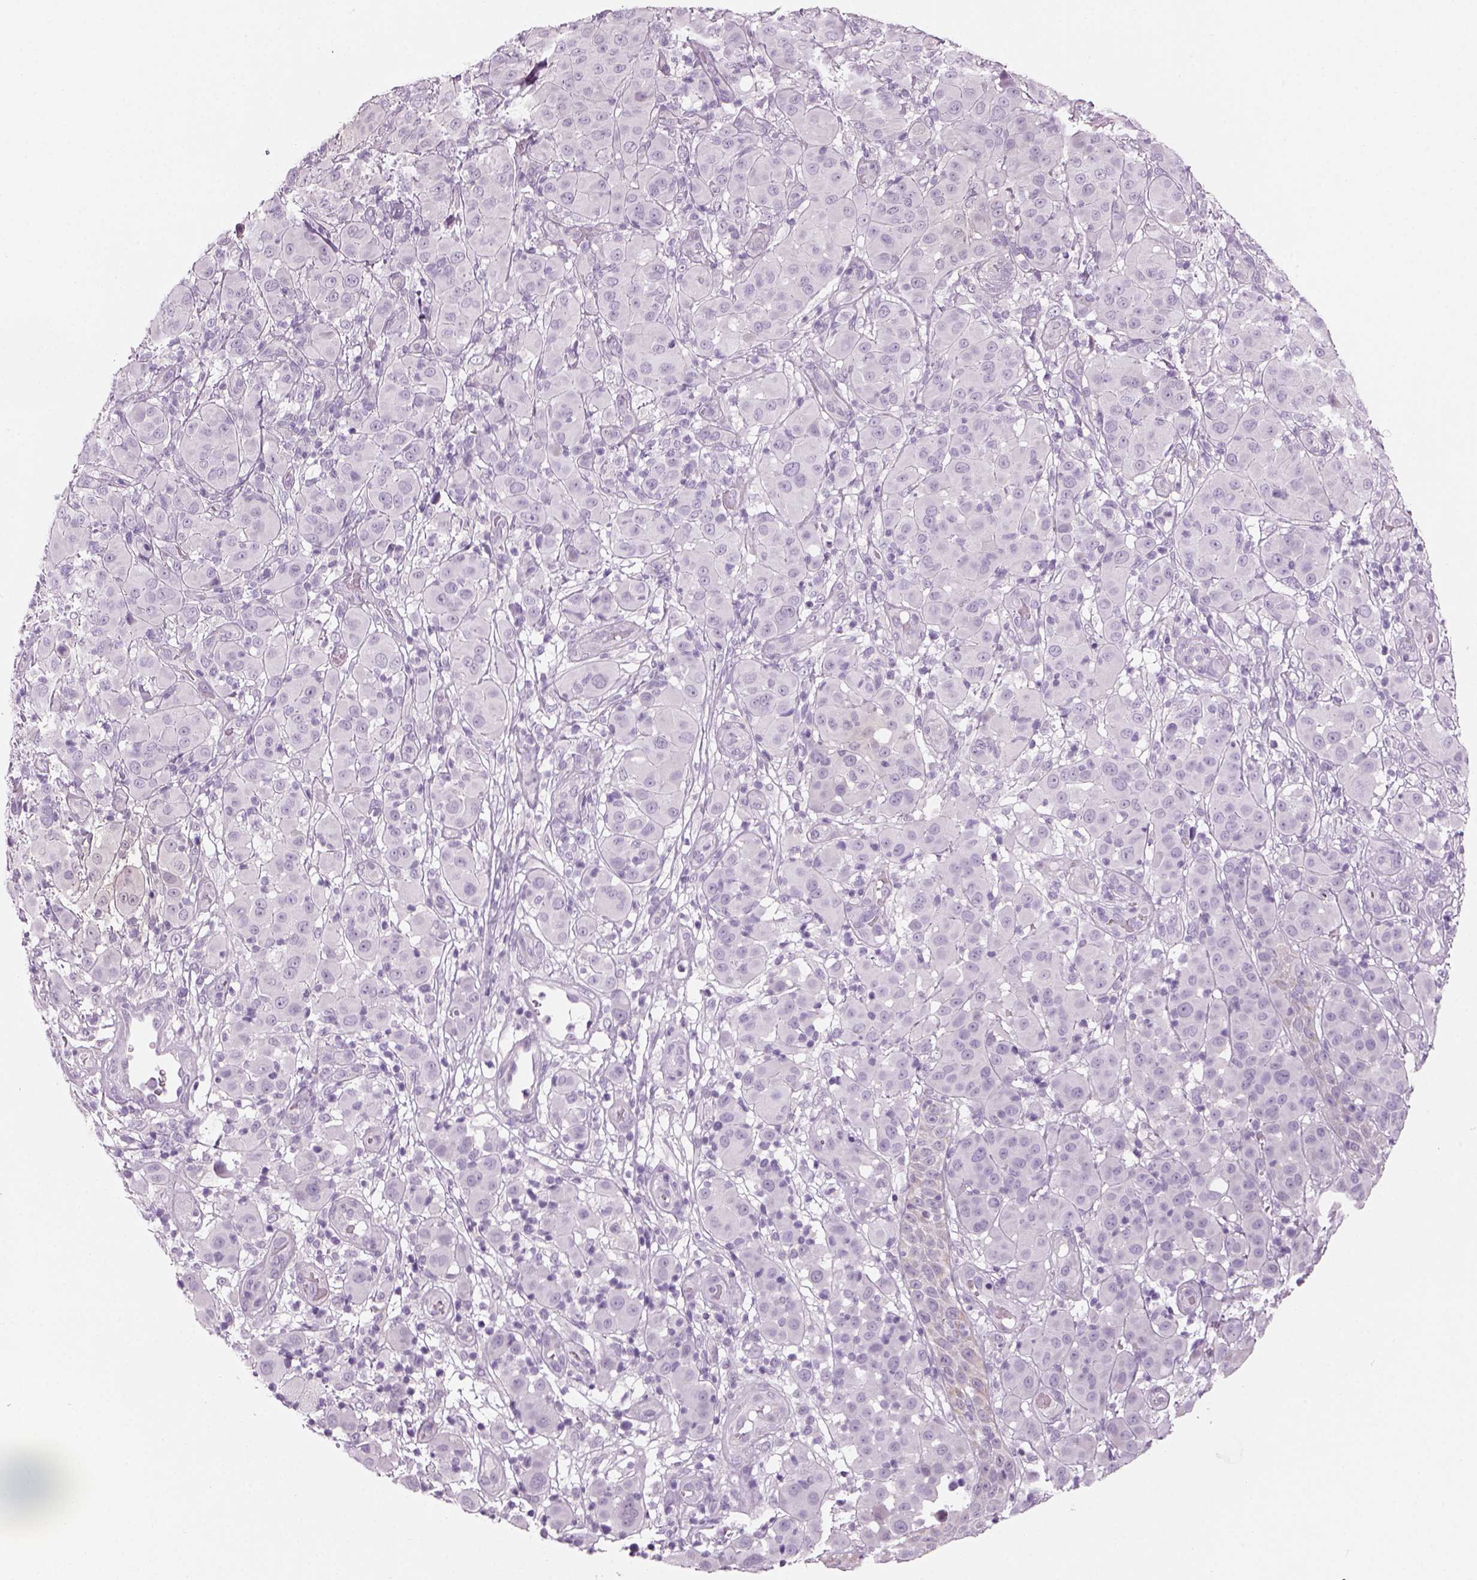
{"staining": {"intensity": "negative", "quantity": "none", "location": "none"}, "tissue": "melanoma", "cell_type": "Tumor cells", "image_type": "cancer", "snomed": [{"axis": "morphology", "description": "Malignant melanoma, NOS"}, {"axis": "topography", "description": "Skin"}], "caption": "Melanoma was stained to show a protein in brown. There is no significant positivity in tumor cells.", "gene": "KCNMB4", "patient": {"sex": "female", "age": 87}}